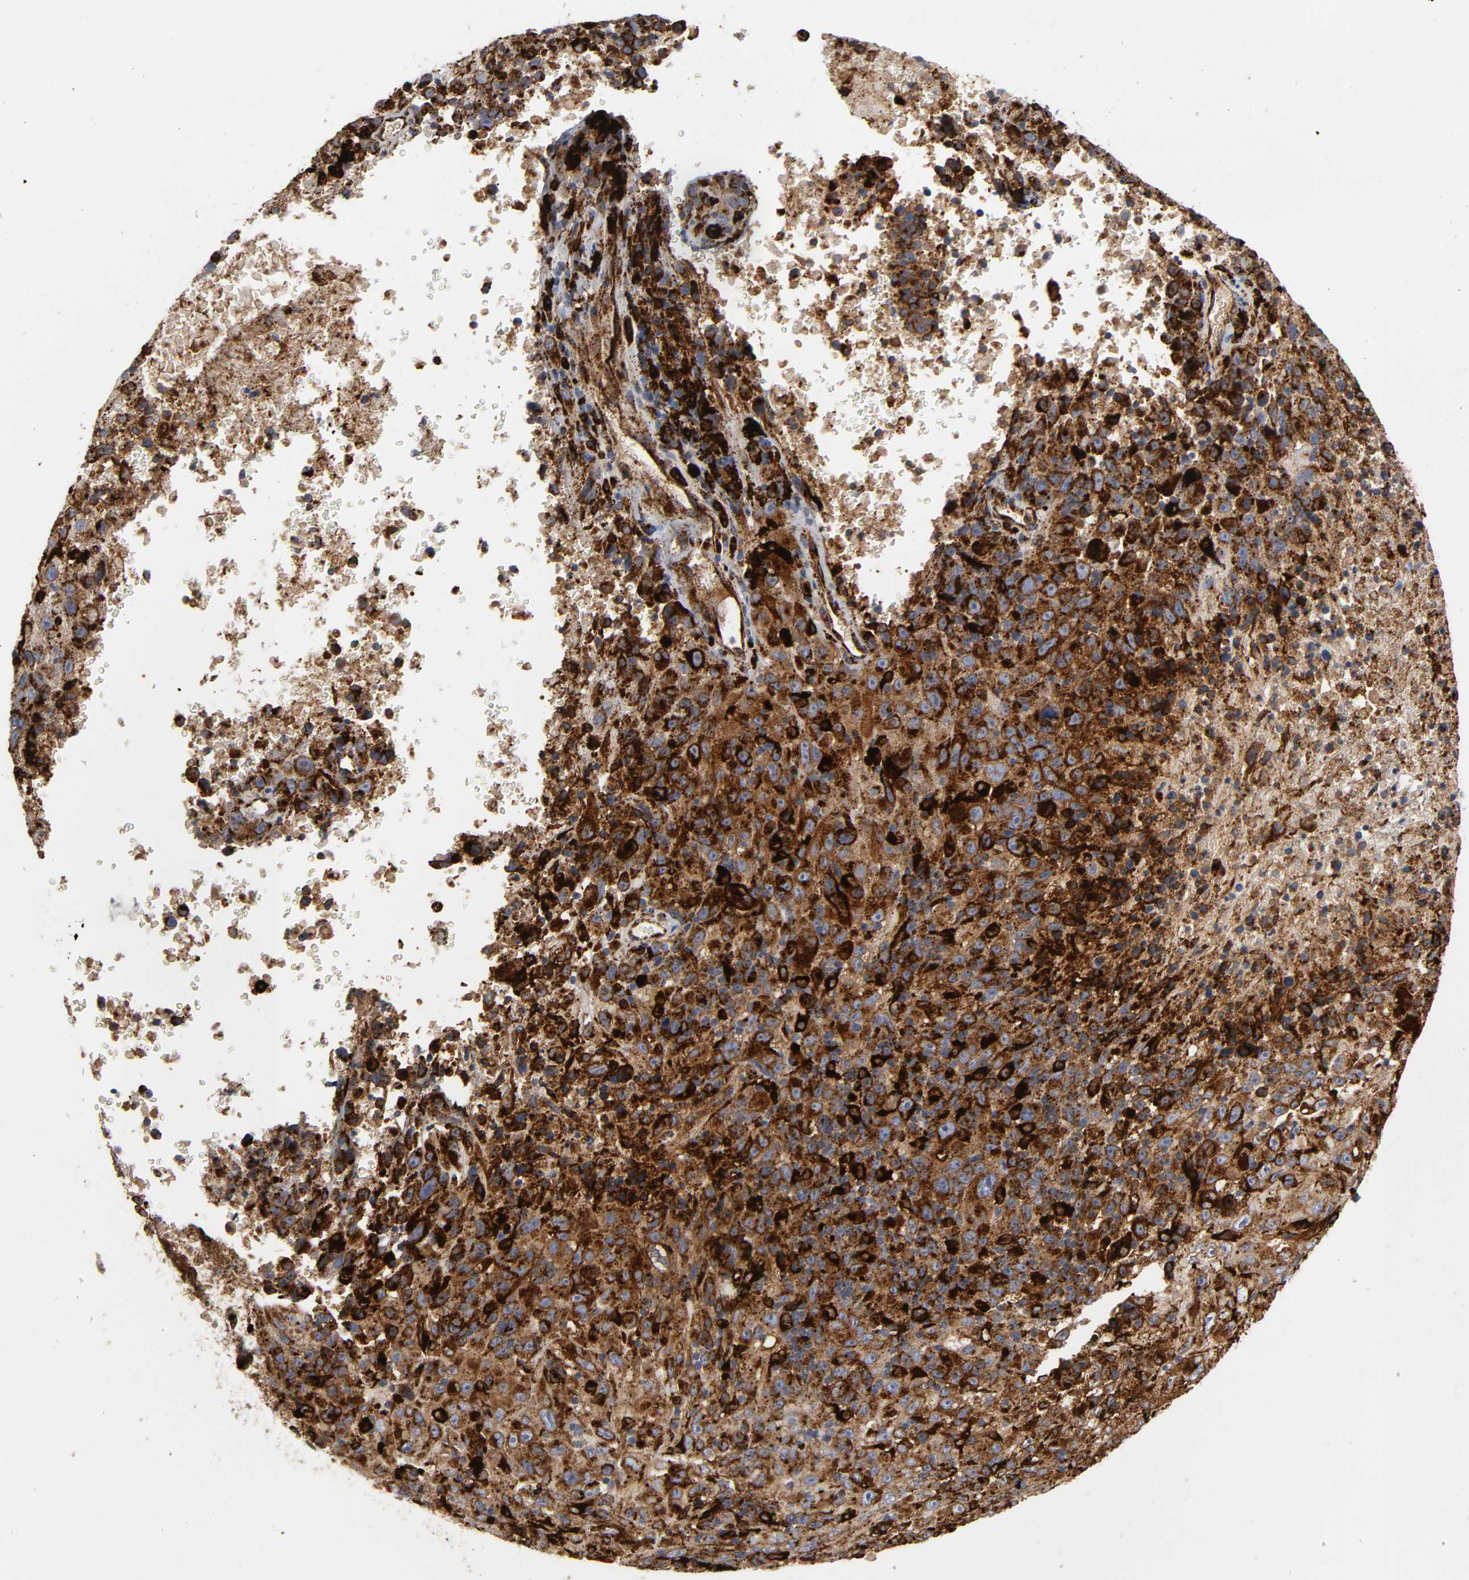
{"staining": {"intensity": "strong", "quantity": ">75%", "location": "cytoplasmic/membranous"}, "tissue": "melanoma", "cell_type": "Tumor cells", "image_type": "cancer", "snomed": [{"axis": "morphology", "description": "Malignant melanoma, Metastatic site"}, {"axis": "topography", "description": "Cerebral cortex"}], "caption": "This micrograph exhibits IHC staining of human malignant melanoma (metastatic site), with high strong cytoplasmic/membranous expression in about >75% of tumor cells.", "gene": "PSAP", "patient": {"sex": "female", "age": 52}}